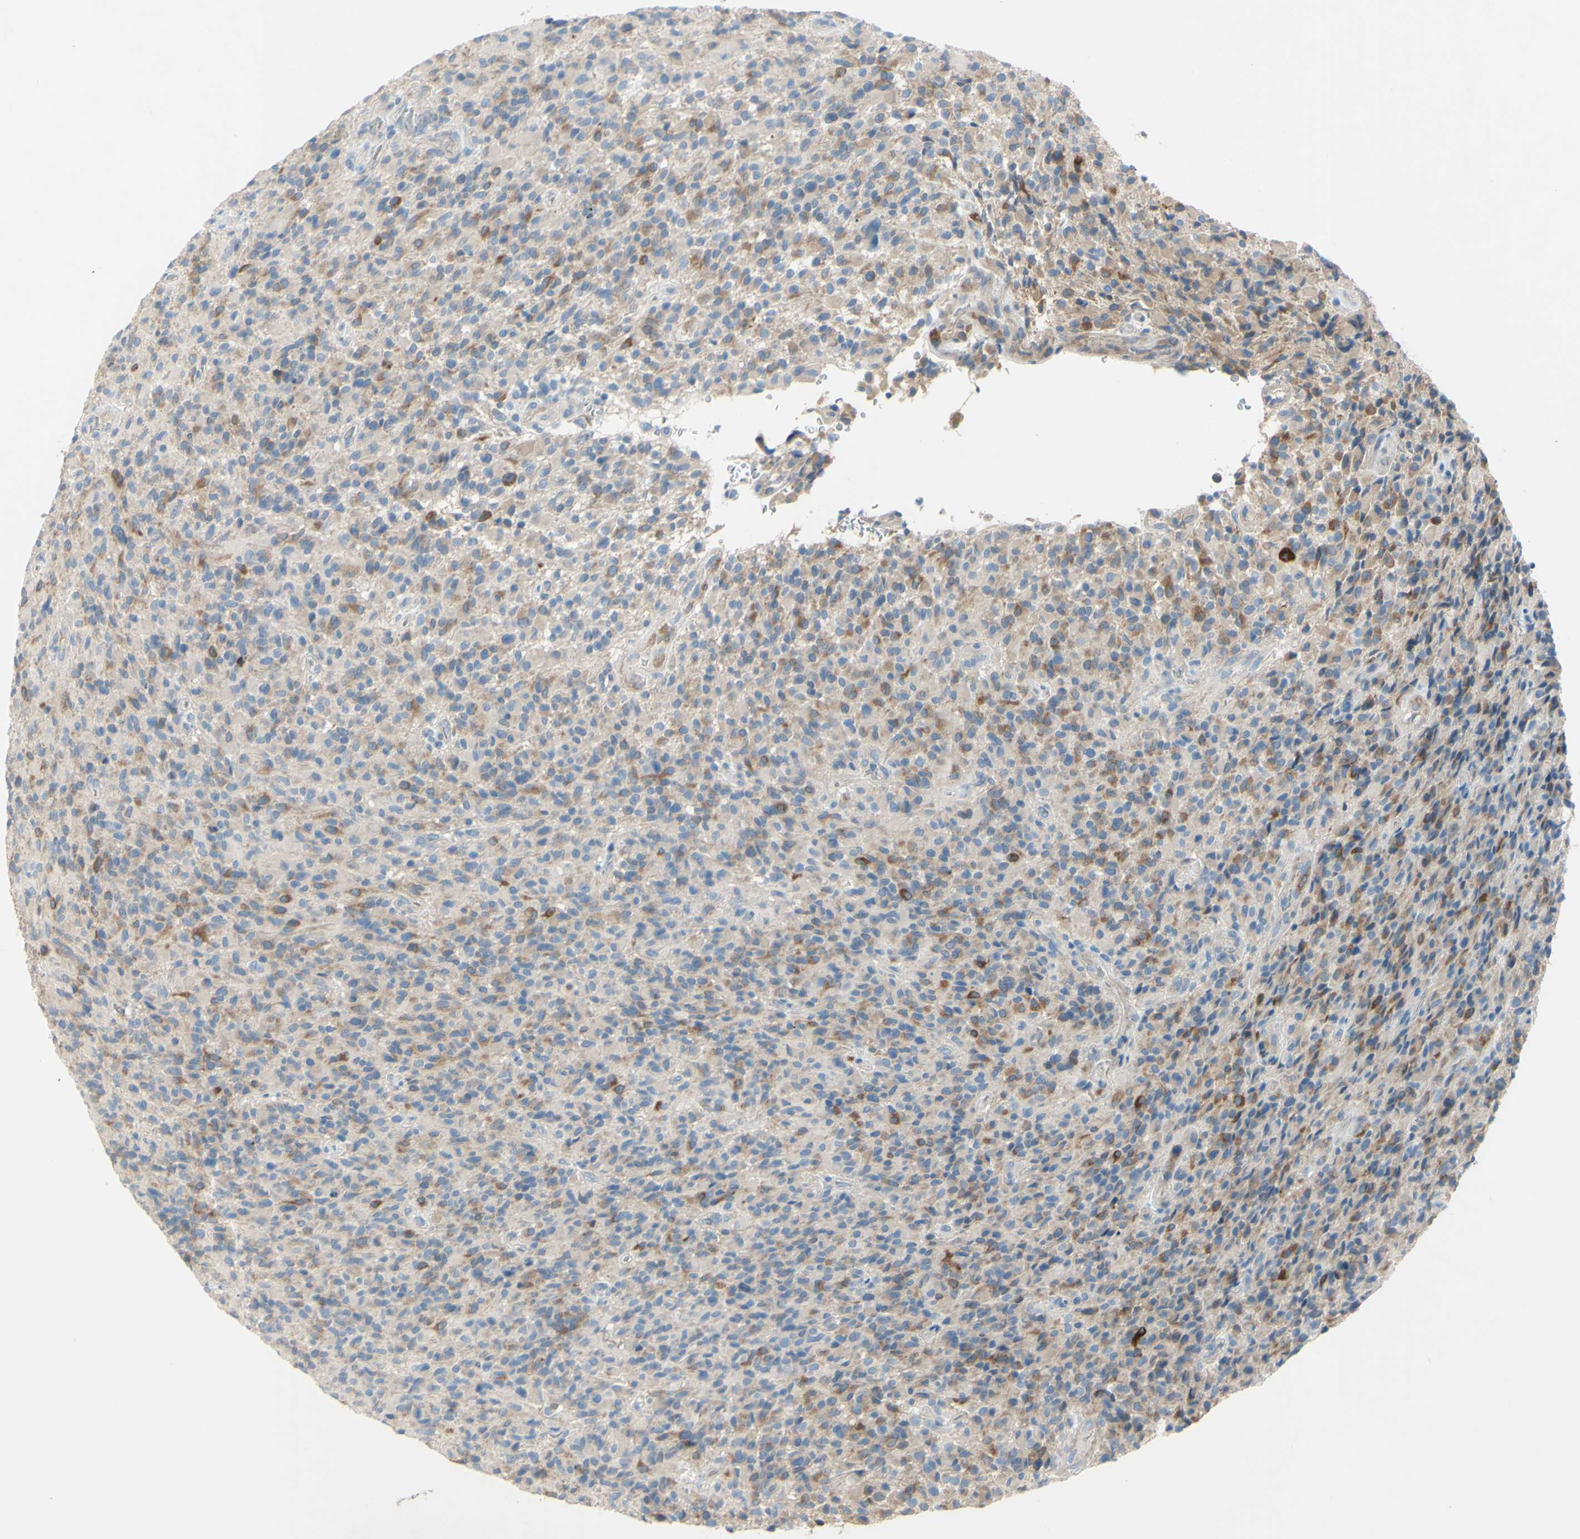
{"staining": {"intensity": "moderate", "quantity": "<25%", "location": "cytoplasmic/membranous"}, "tissue": "glioma", "cell_type": "Tumor cells", "image_type": "cancer", "snomed": [{"axis": "morphology", "description": "Glioma, malignant, High grade"}, {"axis": "topography", "description": "Brain"}], "caption": "Immunohistochemistry (IHC) of glioma shows low levels of moderate cytoplasmic/membranous expression in about <25% of tumor cells. The protein of interest is stained brown, and the nuclei are stained in blue (DAB (3,3'-diaminobenzidine) IHC with brightfield microscopy, high magnification).", "gene": "FDFT1", "patient": {"sex": "male", "age": 71}}